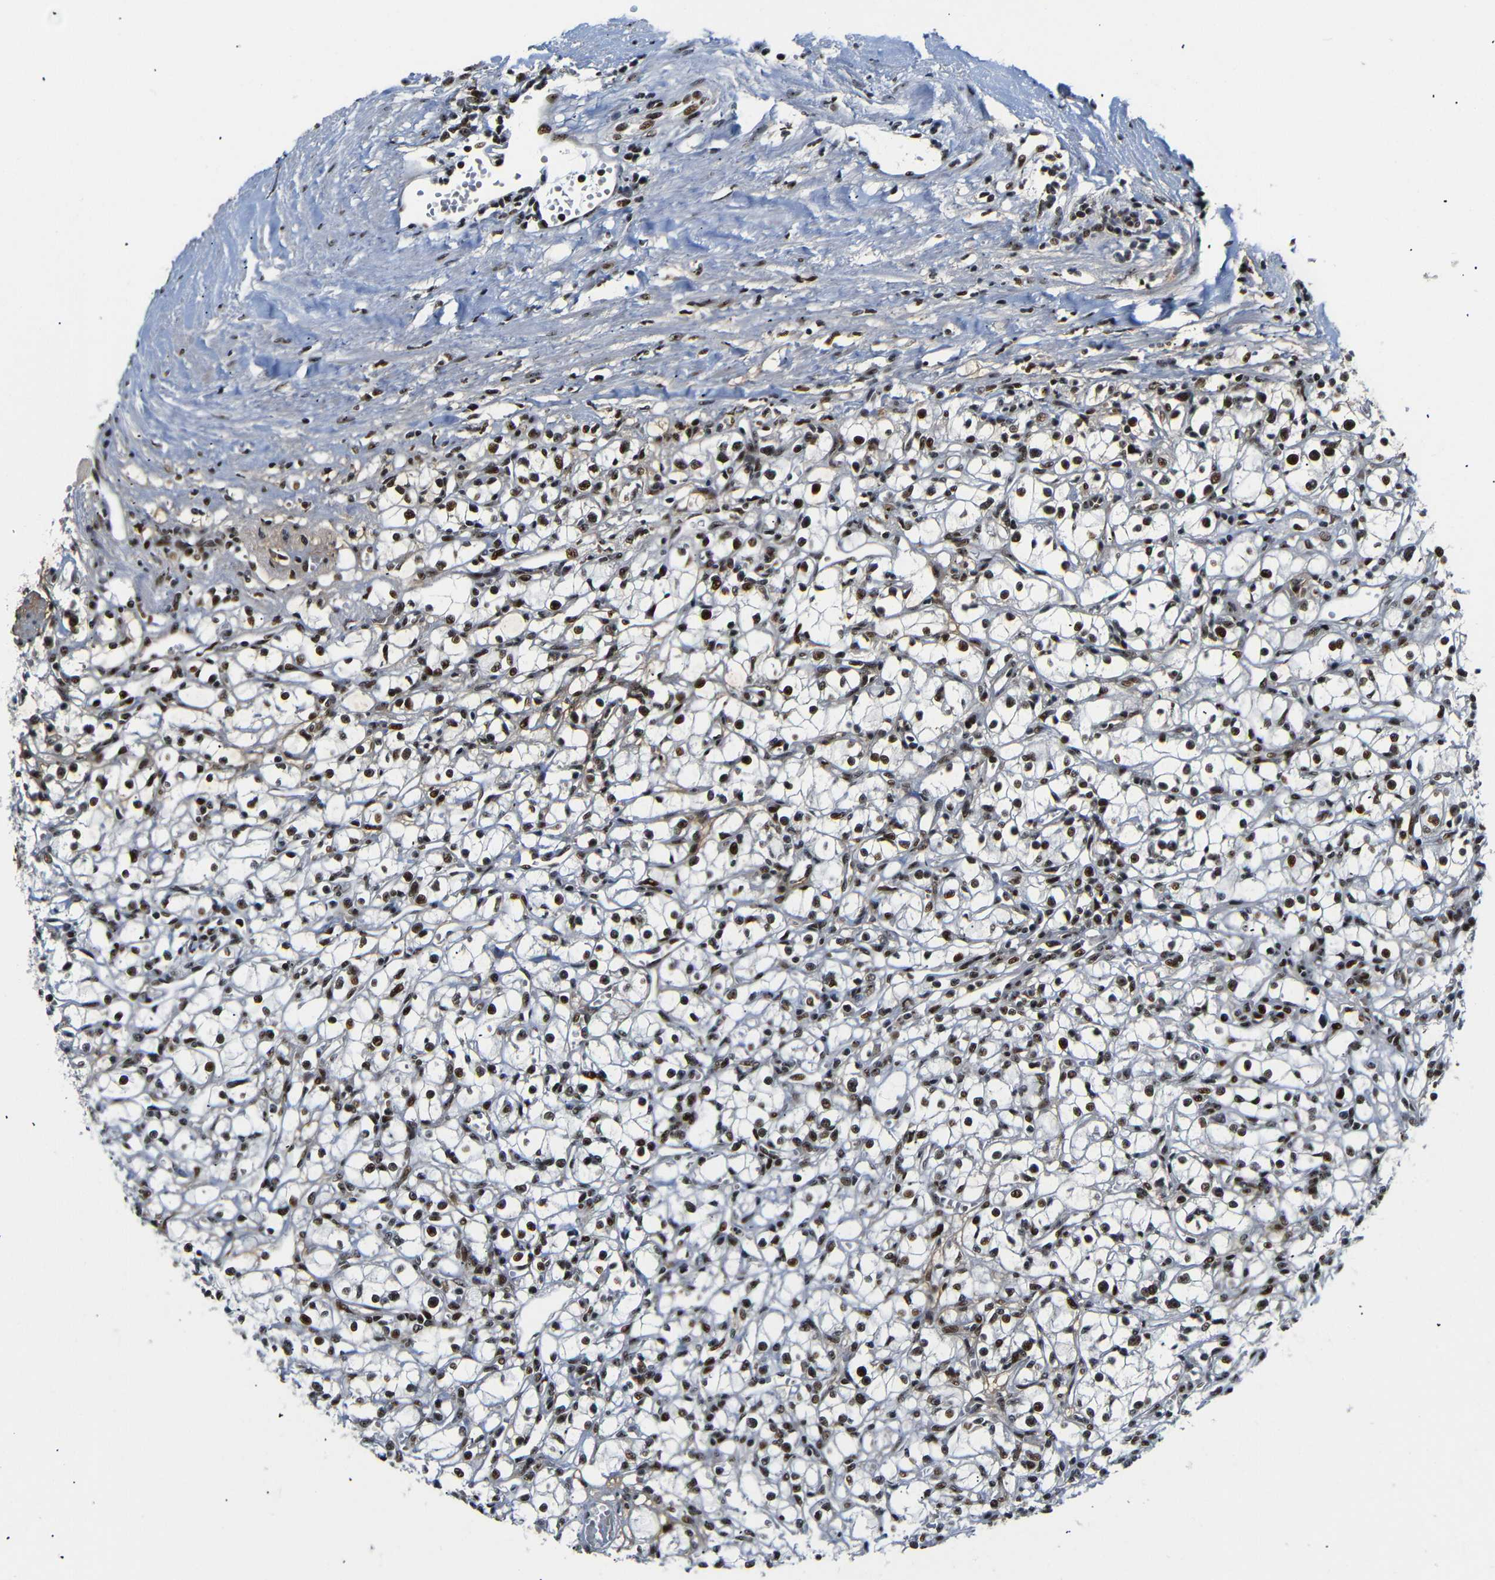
{"staining": {"intensity": "strong", "quantity": ">75%", "location": "nuclear"}, "tissue": "renal cancer", "cell_type": "Tumor cells", "image_type": "cancer", "snomed": [{"axis": "morphology", "description": "Adenocarcinoma, NOS"}, {"axis": "topography", "description": "Kidney"}], "caption": "Strong nuclear positivity for a protein is identified in about >75% of tumor cells of renal adenocarcinoma using immunohistochemistry (IHC).", "gene": "SETDB2", "patient": {"sex": "male", "age": 56}}